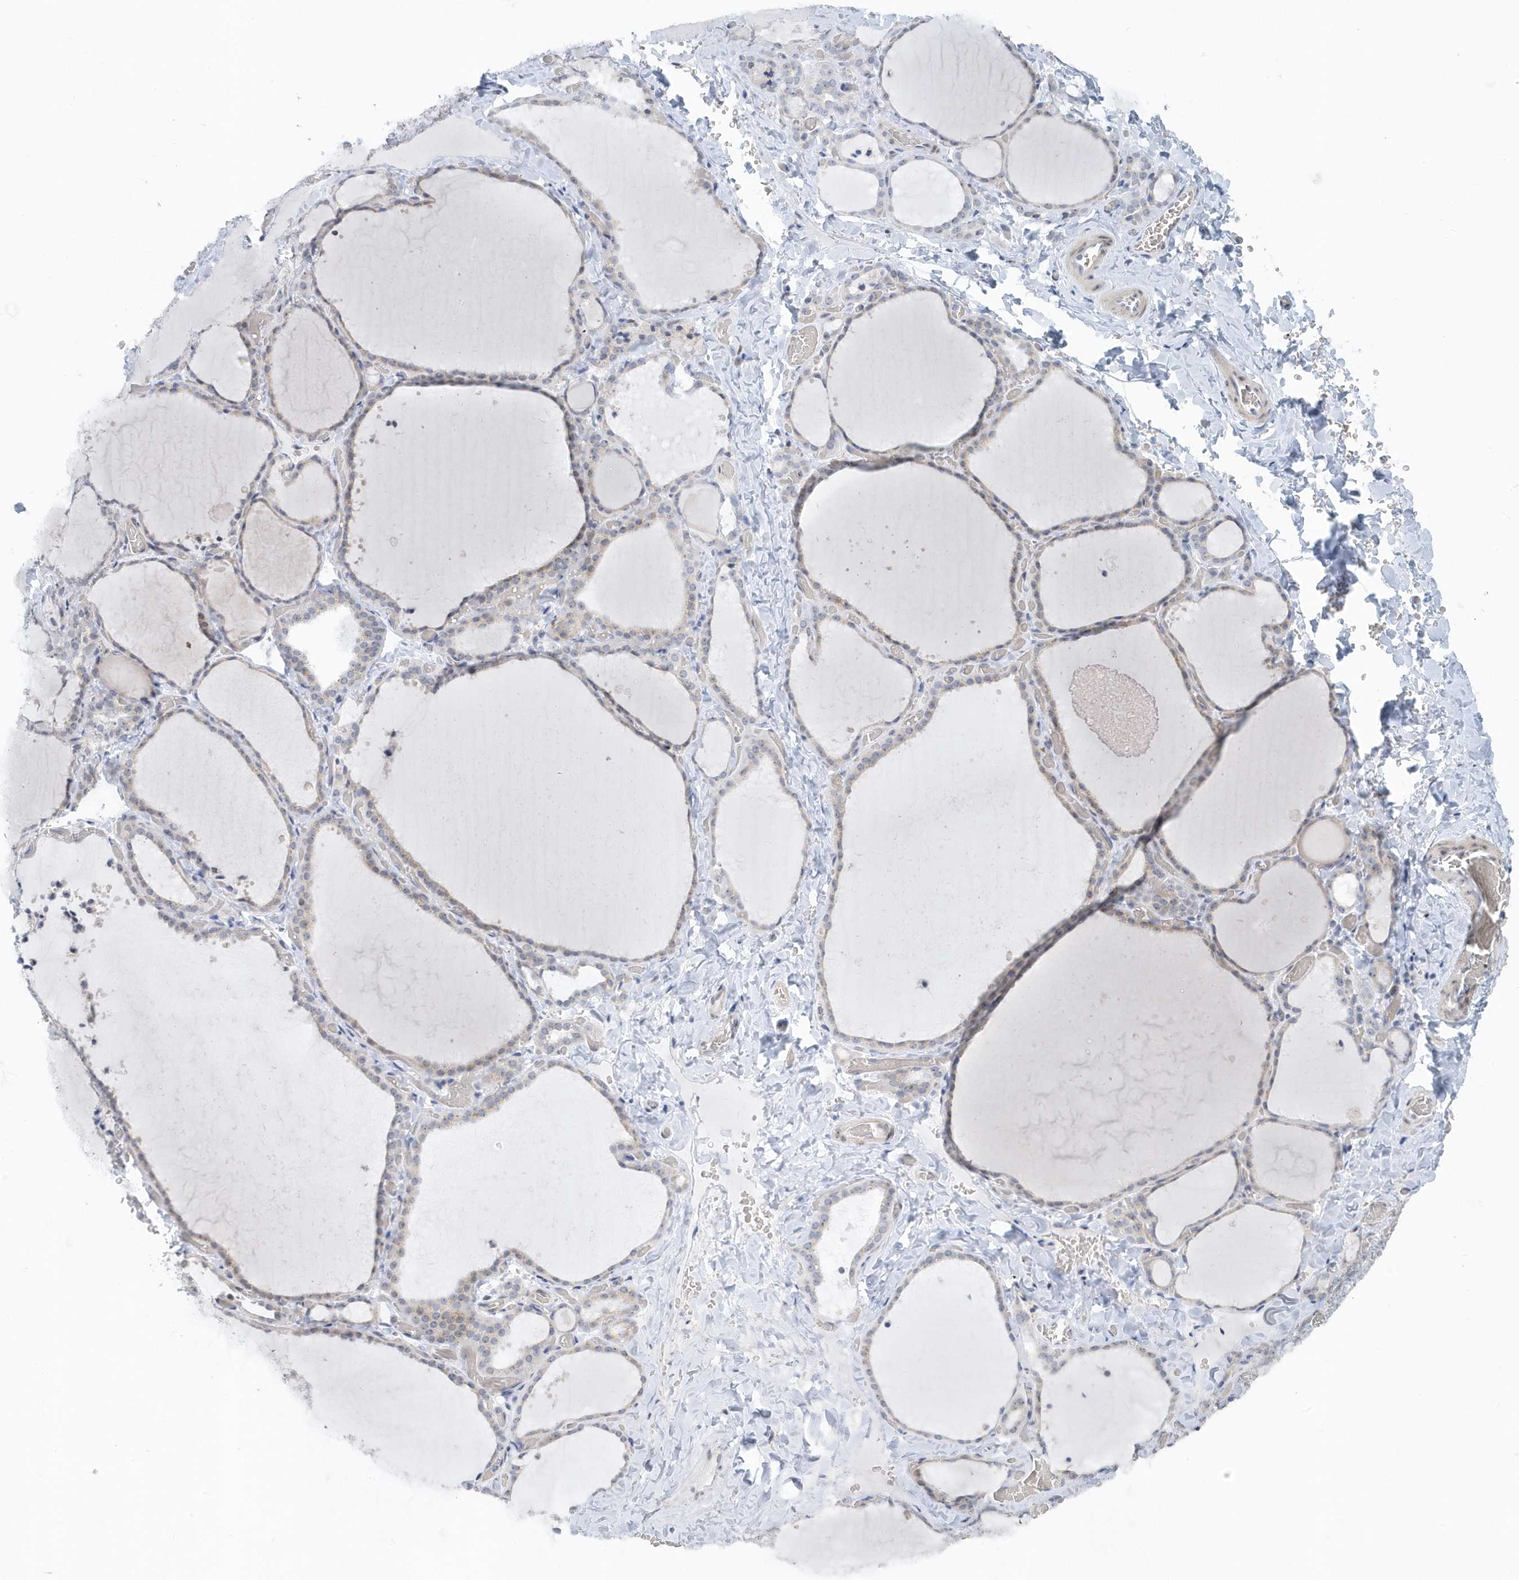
{"staining": {"intensity": "weak", "quantity": "25%-75%", "location": "cytoplasmic/membranous"}, "tissue": "thyroid gland", "cell_type": "Glandular cells", "image_type": "normal", "snomed": [{"axis": "morphology", "description": "Normal tissue, NOS"}, {"axis": "topography", "description": "Thyroid gland"}], "caption": "DAB (3,3'-diaminobenzidine) immunohistochemical staining of benign human thyroid gland displays weak cytoplasmic/membranous protein positivity in approximately 25%-75% of glandular cells.", "gene": "RPF2", "patient": {"sex": "female", "age": 22}}